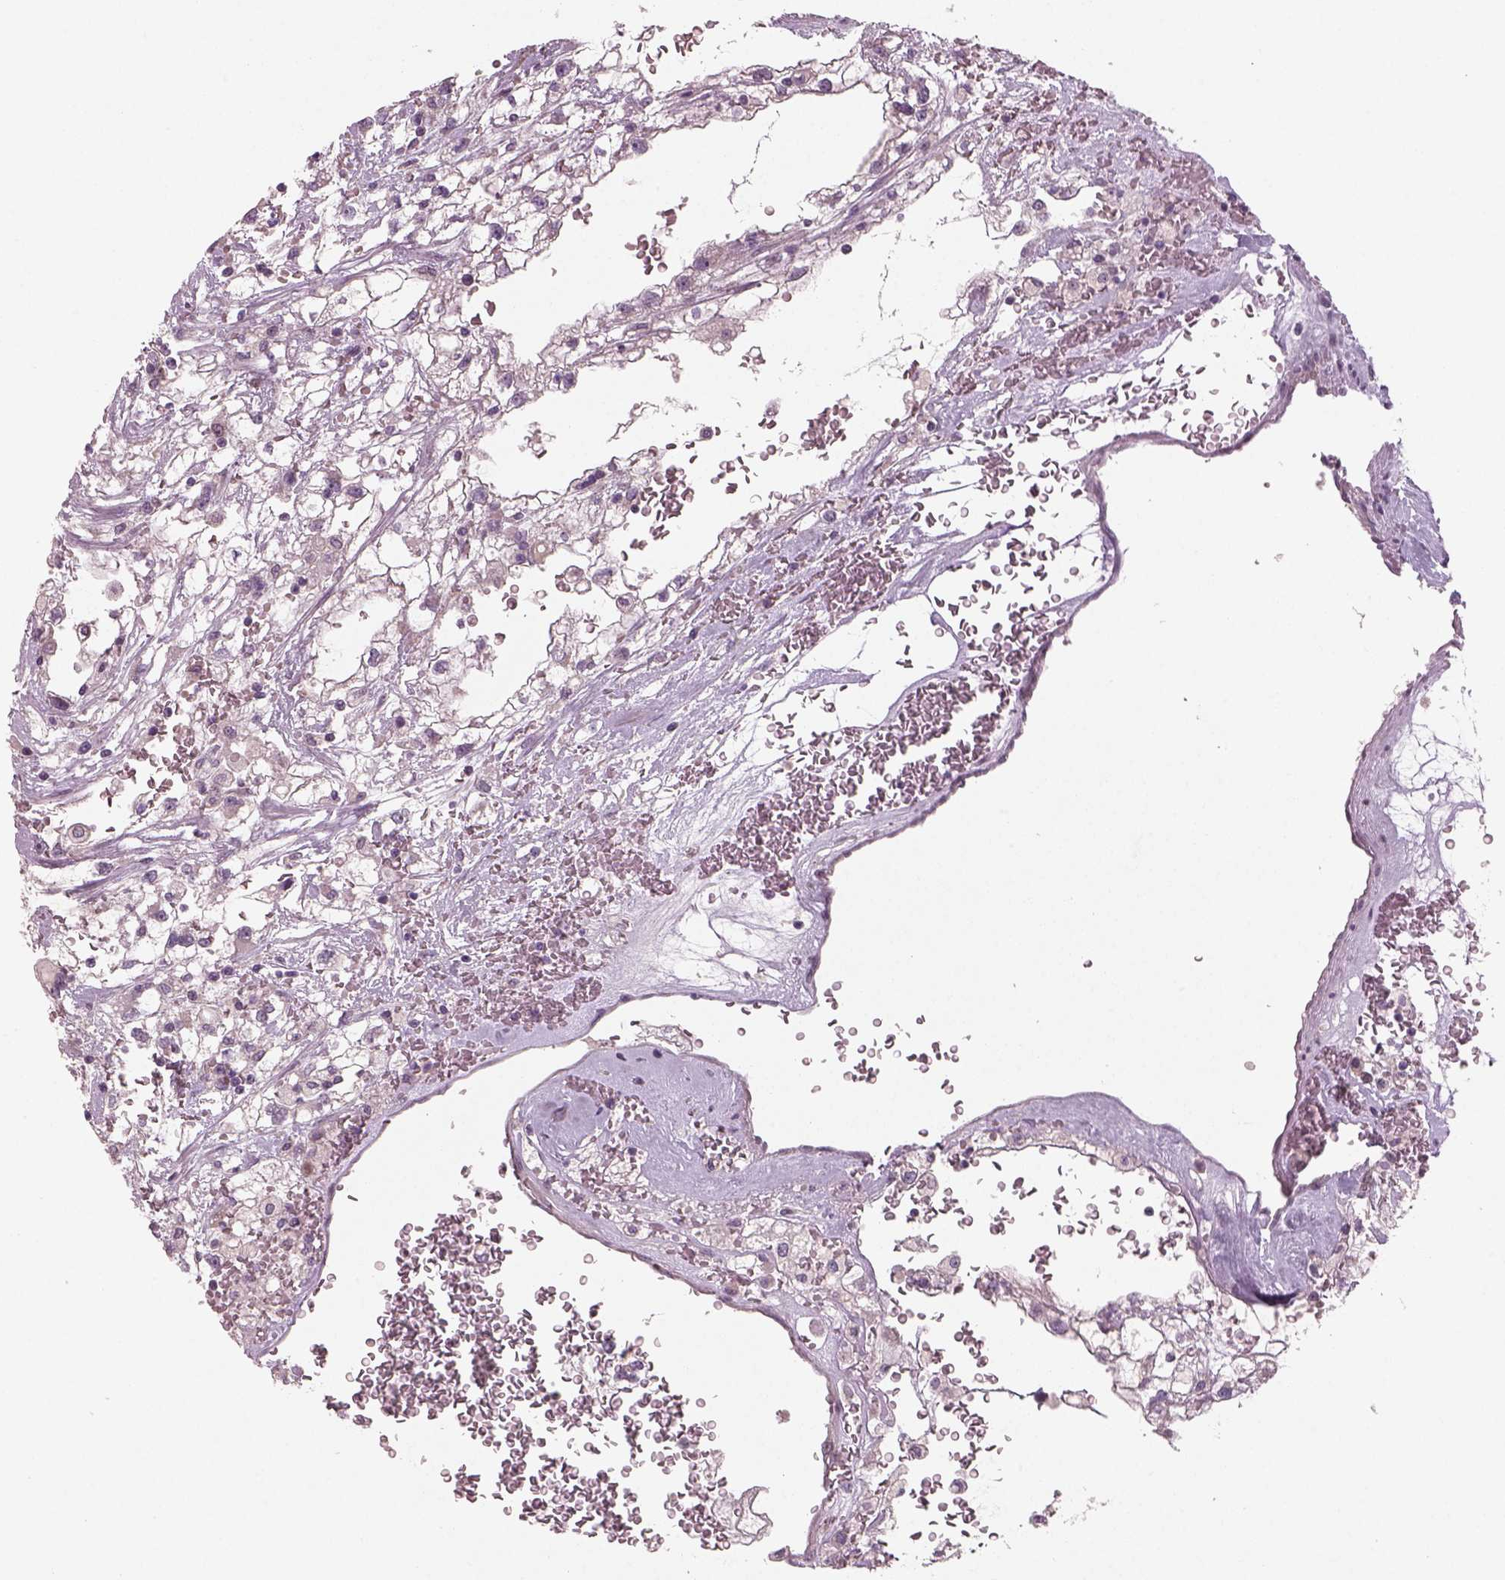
{"staining": {"intensity": "negative", "quantity": "none", "location": "none"}, "tissue": "renal cancer", "cell_type": "Tumor cells", "image_type": "cancer", "snomed": [{"axis": "morphology", "description": "Adenocarcinoma, NOS"}, {"axis": "topography", "description": "Kidney"}], "caption": "Renal adenocarcinoma was stained to show a protein in brown. There is no significant expression in tumor cells. (DAB immunohistochemistry (IHC) with hematoxylin counter stain).", "gene": "PENK", "patient": {"sex": "male", "age": 59}}